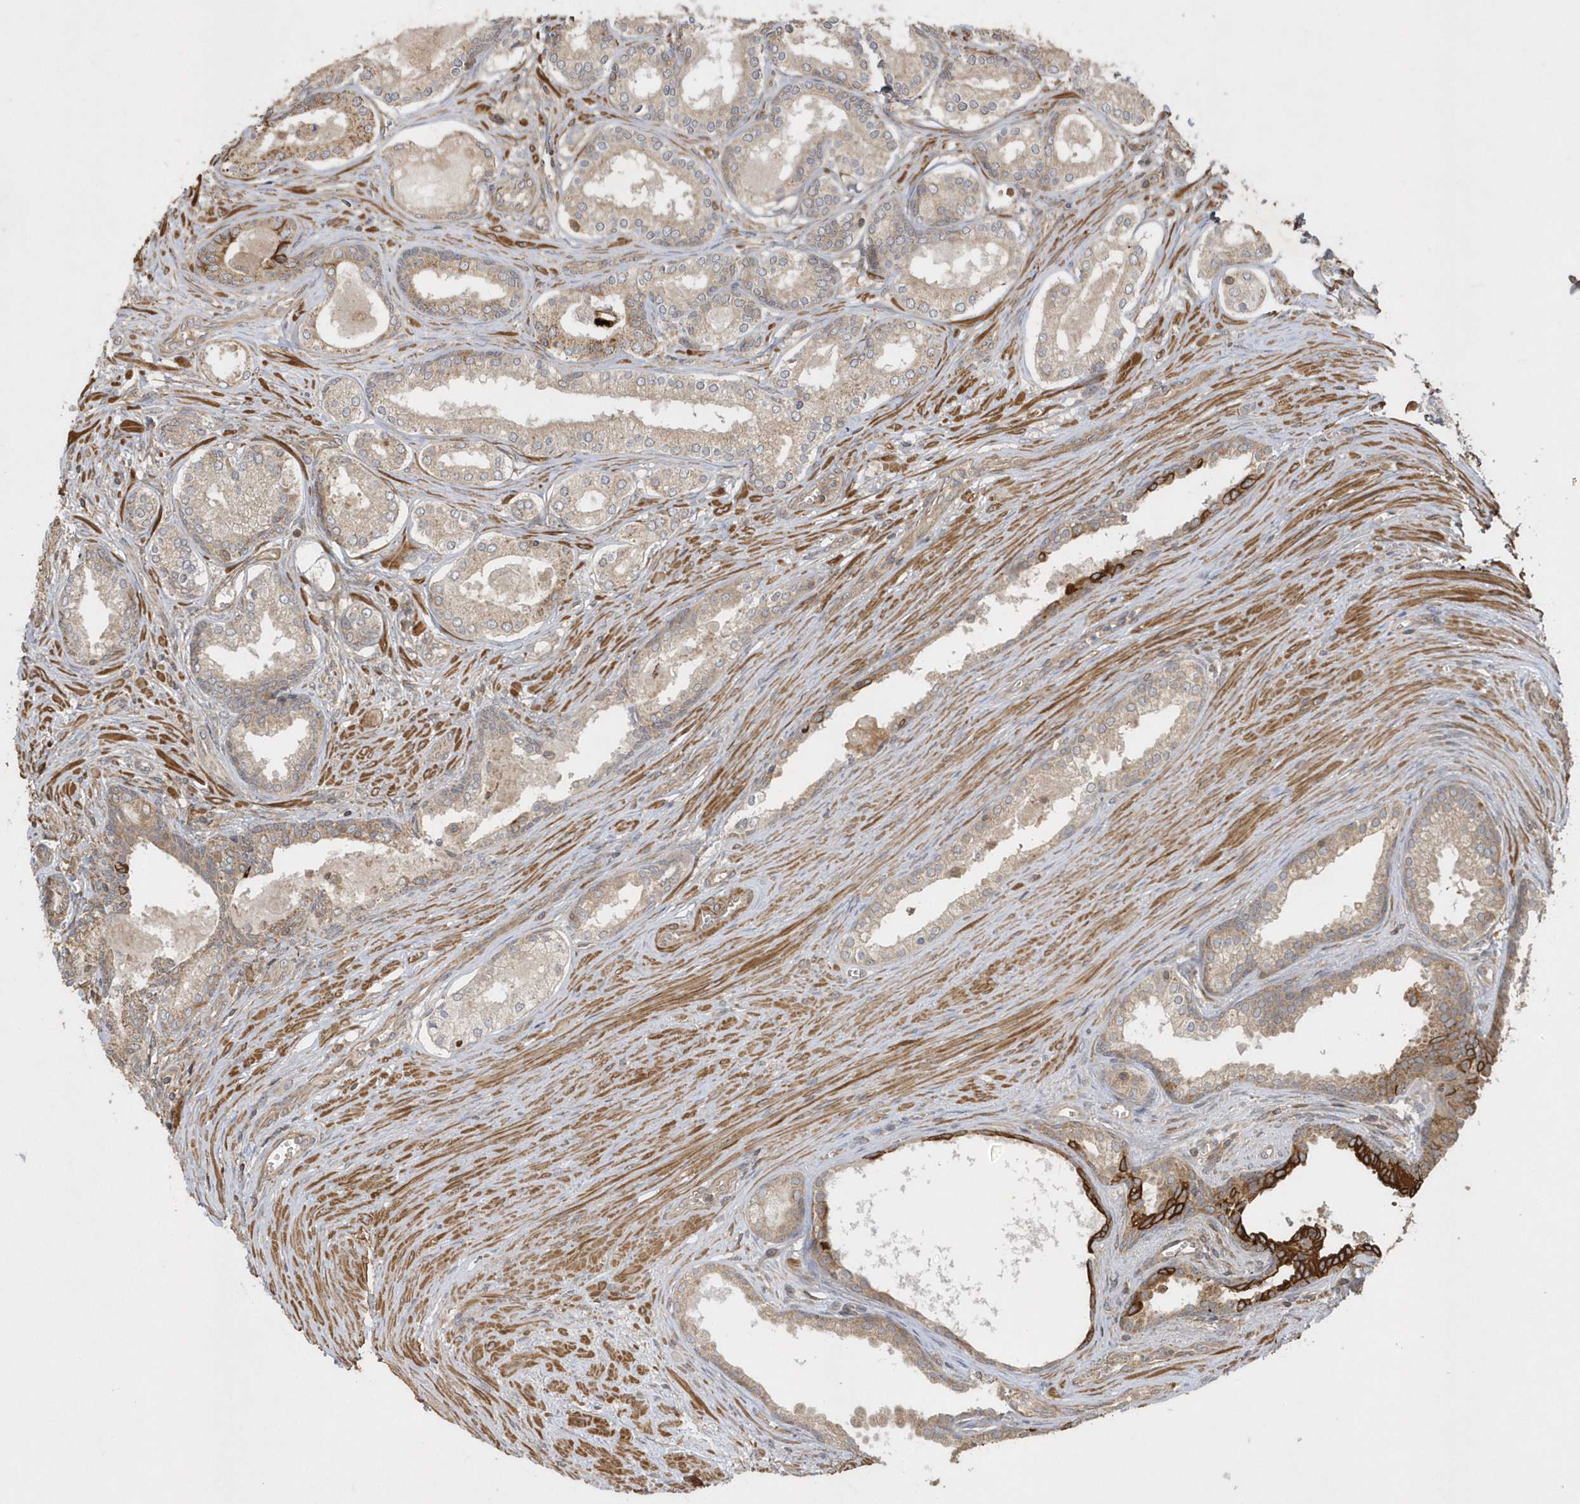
{"staining": {"intensity": "strong", "quantity": "<25%", "location": "cytoplasmic/membranous"}, "tissue": "prostate cancer", "cell_type": "Tumor cells", "image_type": "cancer", "snomed": [{"axis": "morphology", "description": "Adenocarcinoma, High grade"}, {"axis": "topography", "description": "Prostate"}], "caption": "Strong cytoplasmic/membranous protein staining is identified in approximately <25% of tumor cells in prostate cancer.", "gene": "SENP8", "patient": {"sex": "male", "age": 68}}